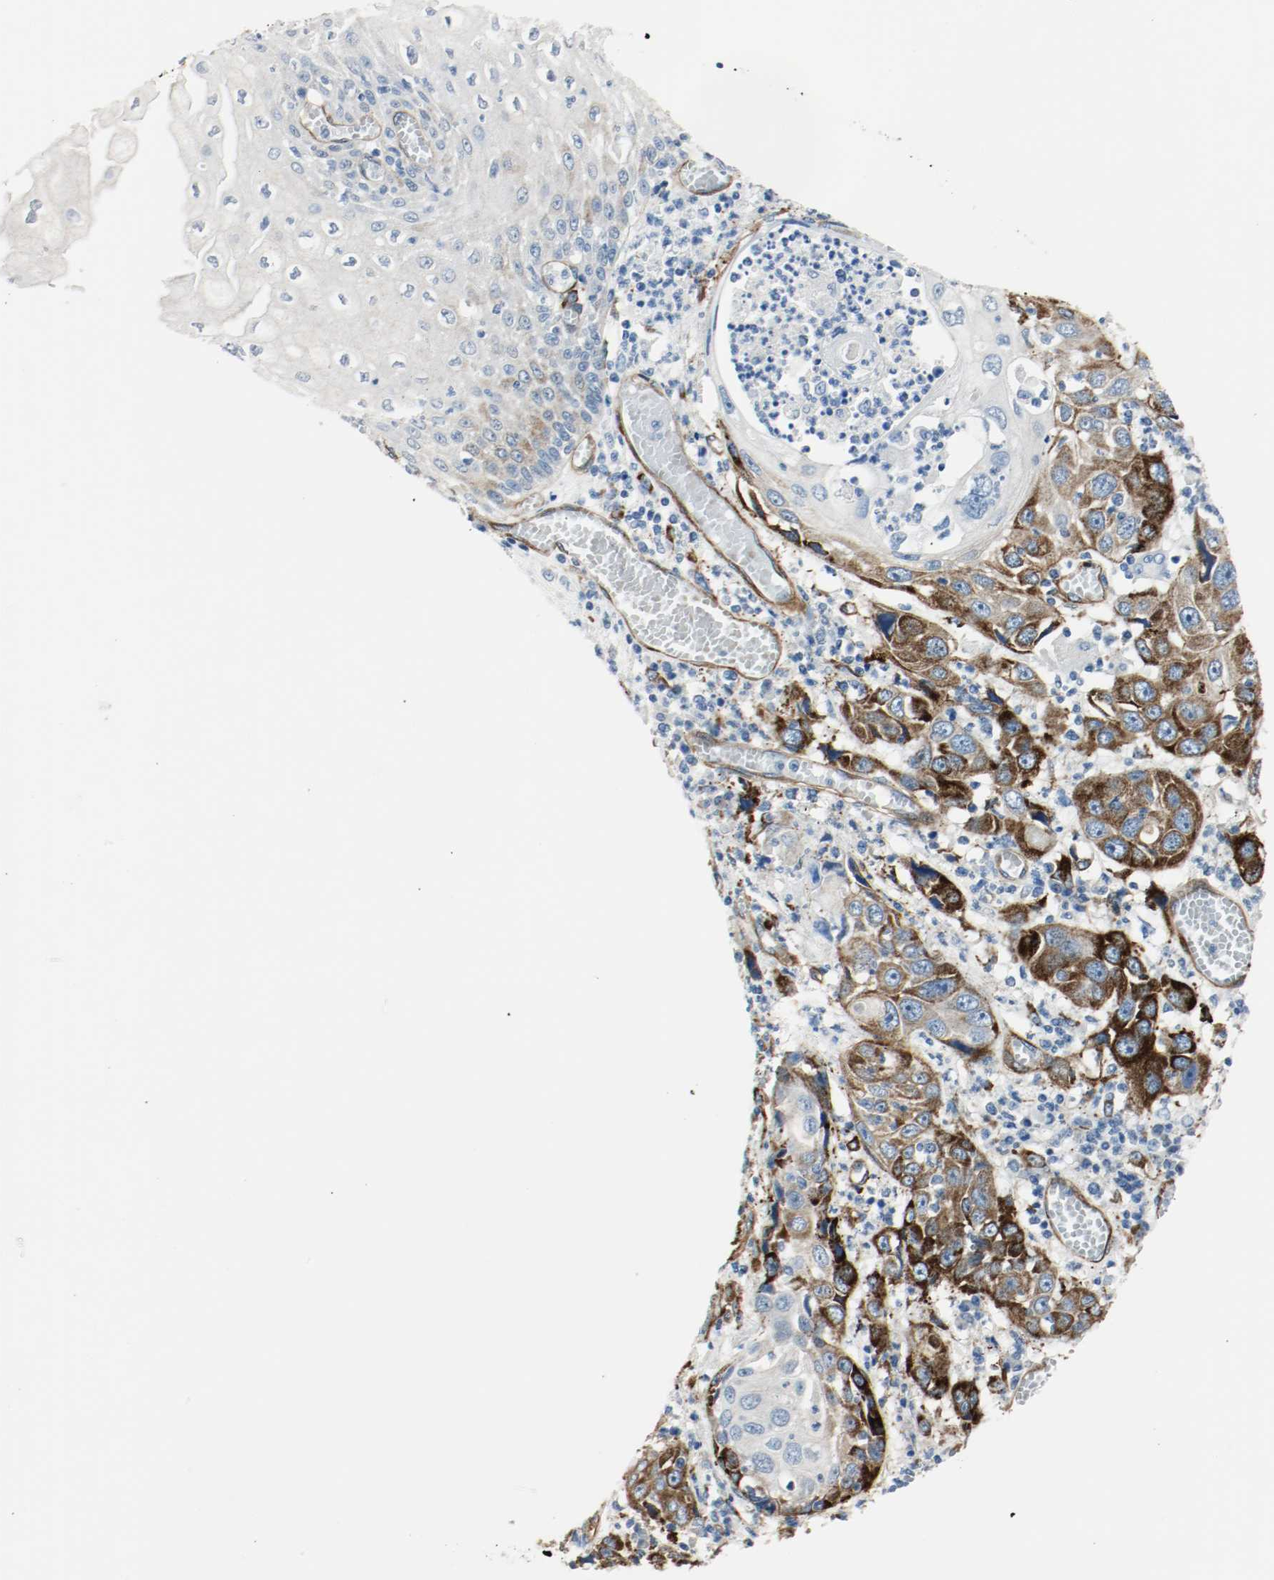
{"staining": {"intensity": "weak", "quantity": "<25%", "location": "cytoplasmic/membranous"}, "tissue": "esophagus", "cell_type": "Squamous epithelial cells", "image_type": "normal", "snomed": [{"axis": "morphology", "description": "Normal tissue, NOS"}, {"axis": "morphology", "description": "Squamous cell carcinoma, NOS"}, {"axis": "topography", "description": "Esophagus"}], "caption": "This image is of normal esophagus stained with immunohistochemistry to label a protein in brown with the nuclei are counter-stained blue. There is no positivity in squamous epithelial cells. The staining was performed using DAB (3,3'-diaminobenzidine) to visualize the protein expression in brown, while the nuclei were stained in blue with hematoxylin (Magnification: 20x).", "gene": "LAMB1", "patient": {"sex": "male", "age": 65}}